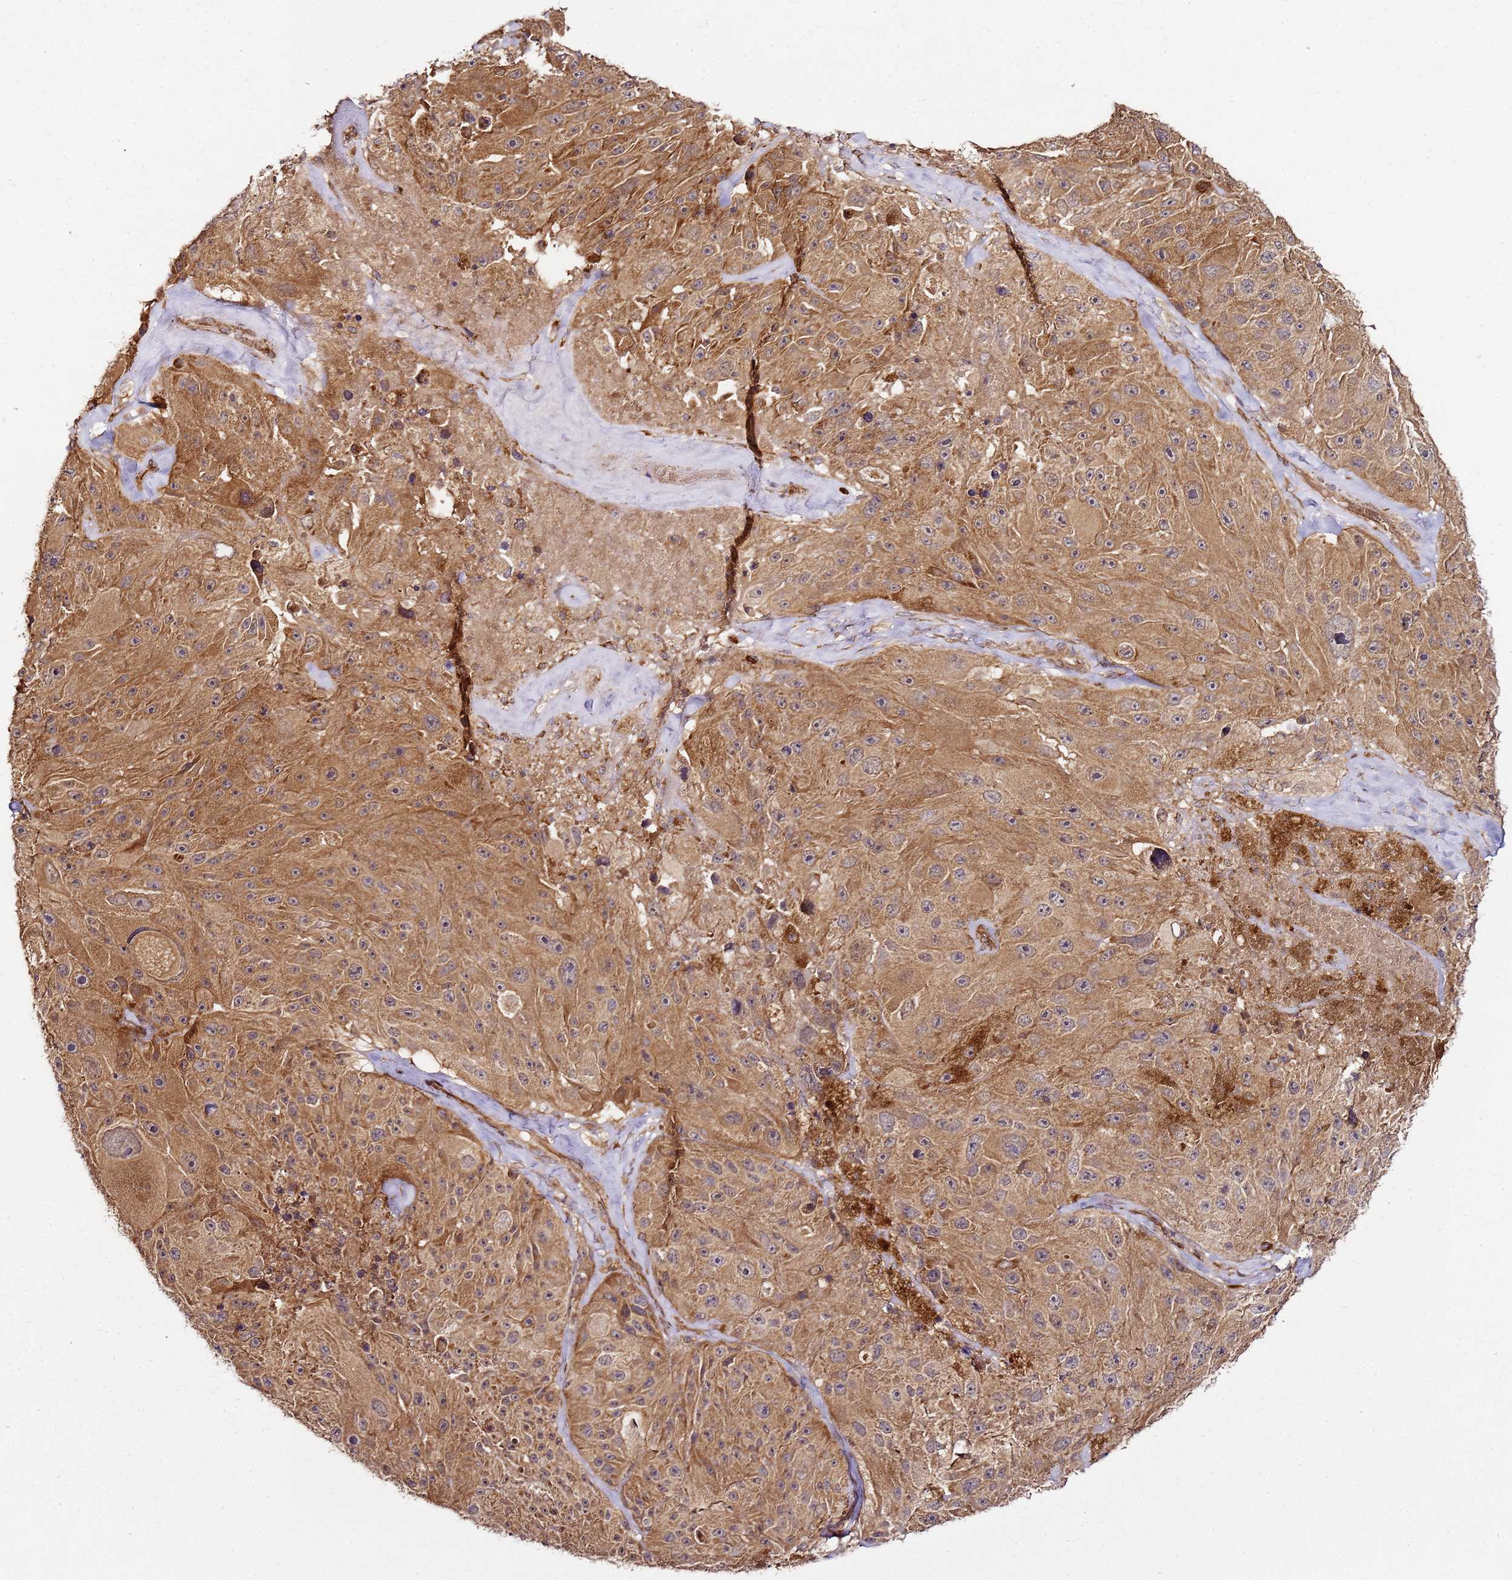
{"staining": {"intensity": "strong", "quantity": ">75%", "location": "cytoplasmic/membranous"}, "tissue": "melanoma", "cell_type": "Tumor cells", "image_type": "cancer", "snomed": [{"axis": "morphology", "description": "Malignant melanoma, Metastatic site"}, {"axis": "topography", "description": "Lymph node"}], "caption": "Tumor cells display high levels of strong cytoplasmic/membranous staining in approximately >75% of cells in human malignant melanoma (metastatic site).", "gene": "TM2D2", "patient": {"sex": "male", "age": 62}}